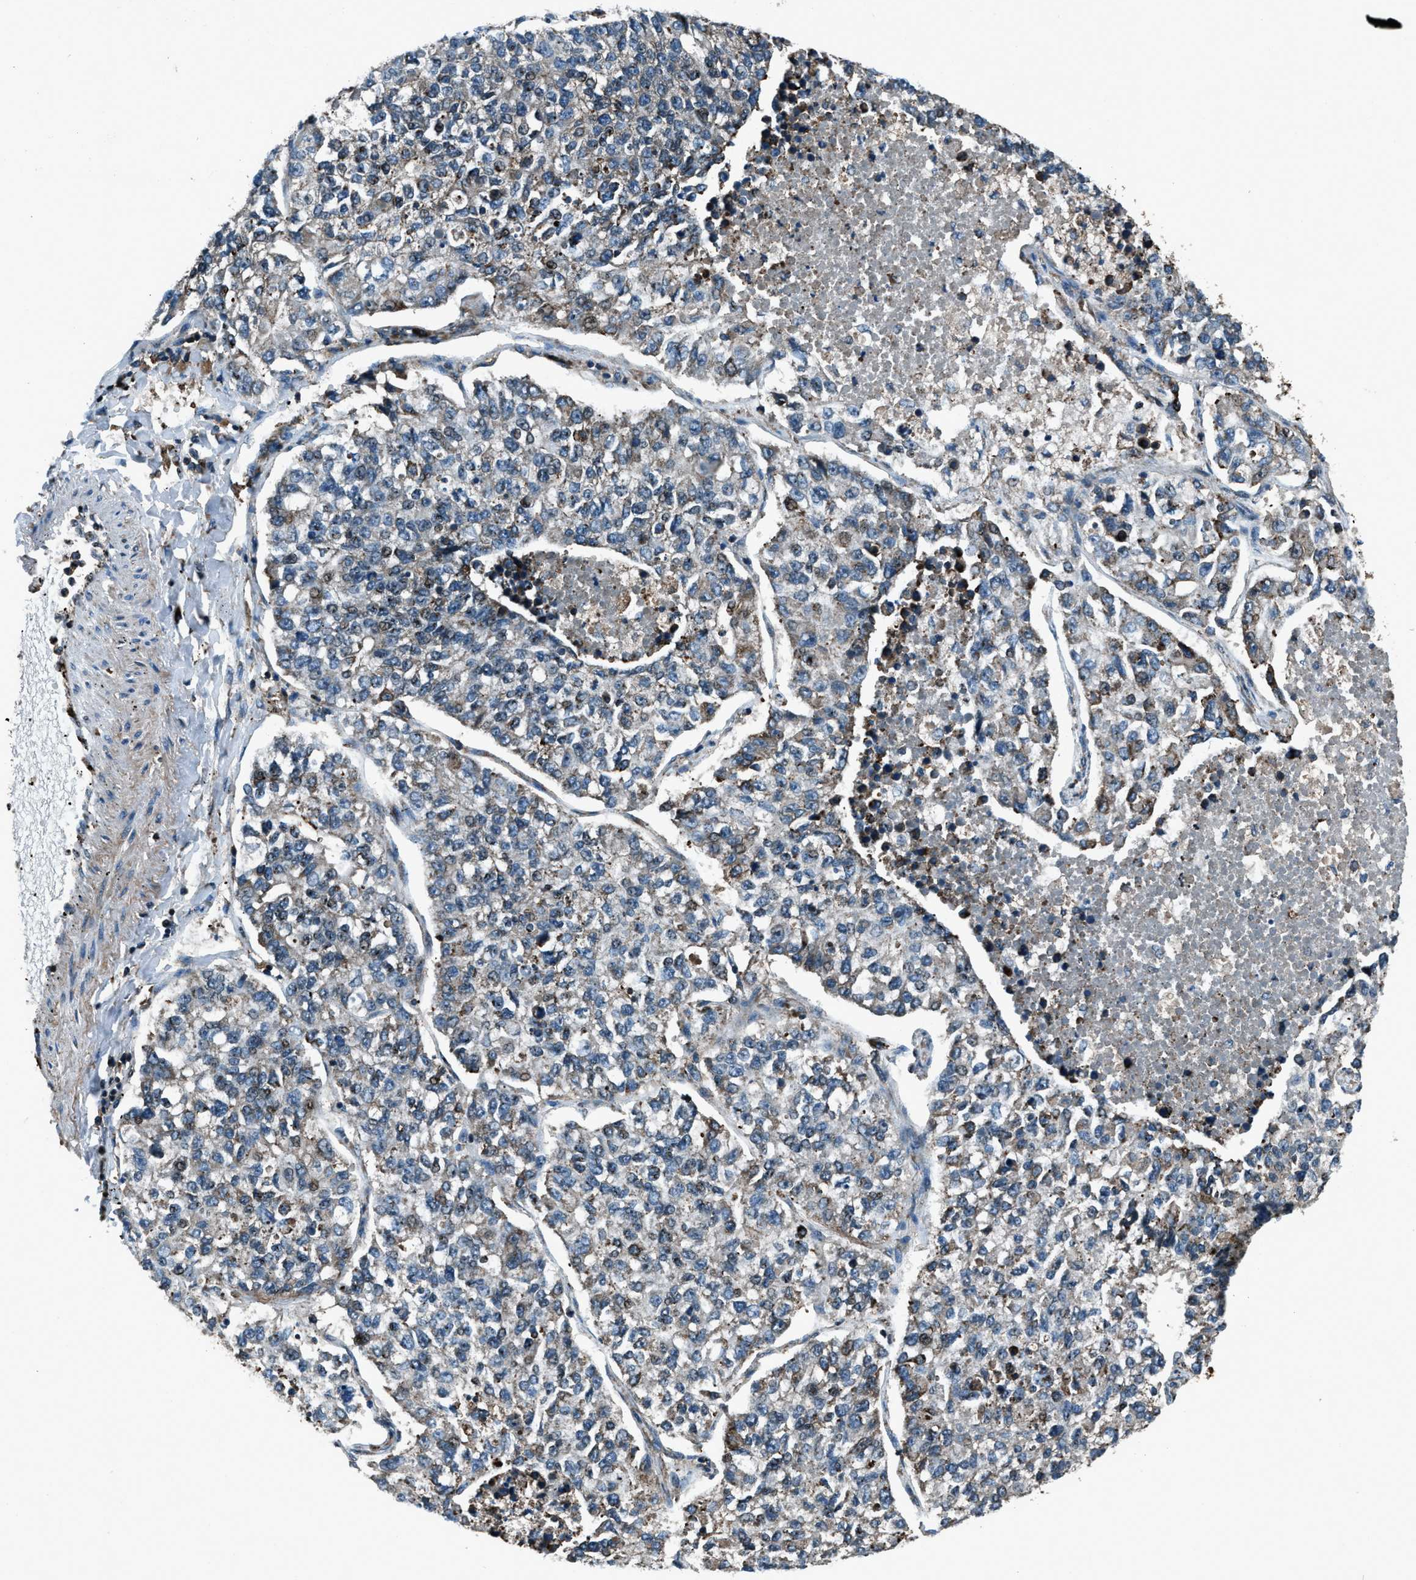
{"staining": {"intensity": "weak", "quantity": ">75%", "location": "cytoplasmic/membranous"}, "tissue": "lung cancer", "cell_type": "Tumor cells", "image_type": "cancer", "snomed": [{"axis": "morphology", "description": "Adenocarcinoma, NOS"}, {"axis": "topography", "description": "Lung"}], "caption": "A histopathology image of human adenocarcinoma (lung) stained for a protein shows weak cytoplasmic/membranous brown staining in tumor cells.", "gene": "SNX30", "patient": {"sex": "male", "age": 49}}